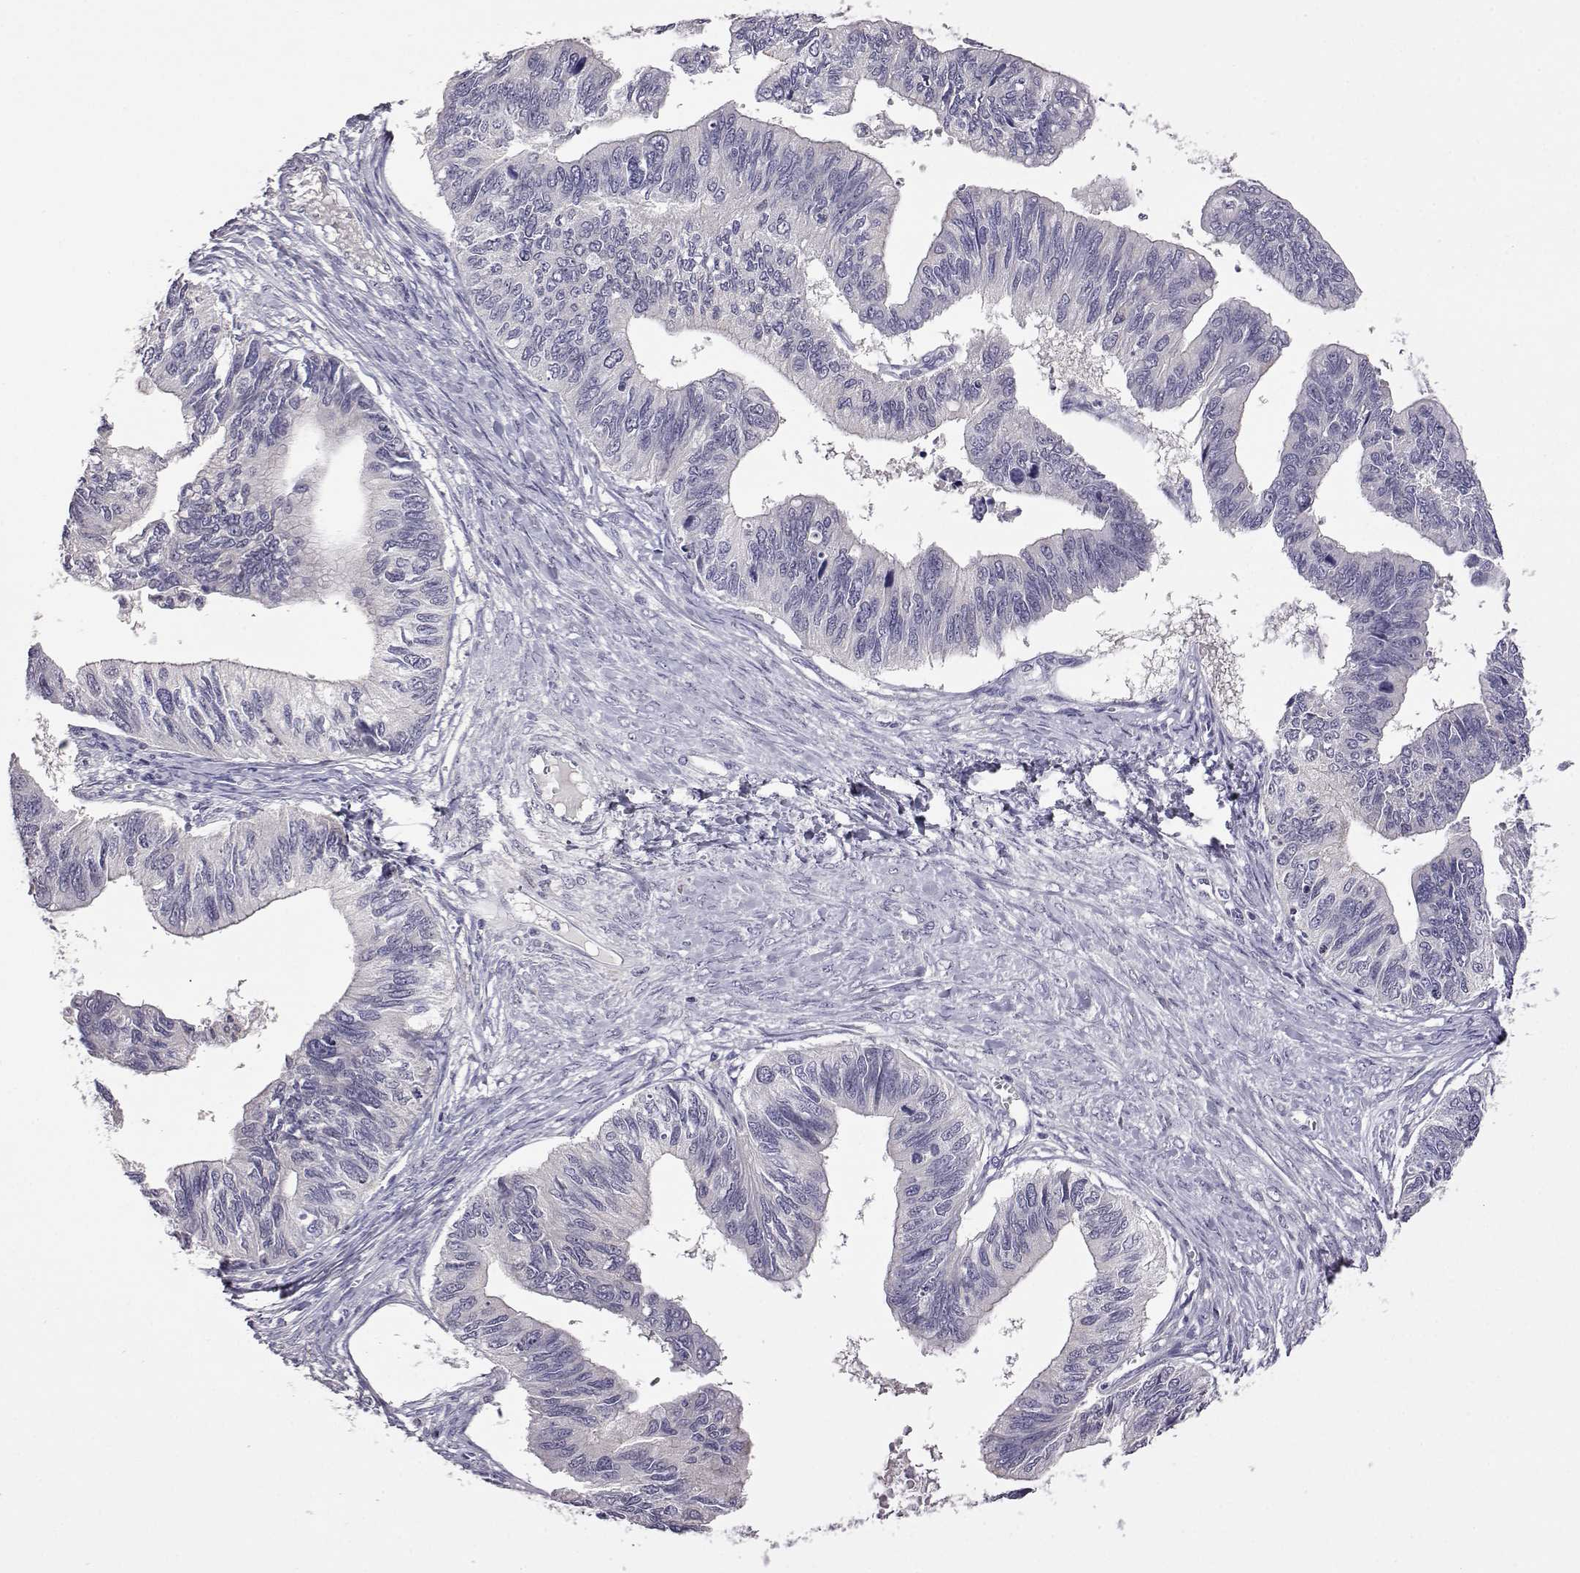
{"staining": {"intensity": "negative", "quantity": "none", "location": "none"}, "tissue": "ovarian cancer", "cell_type": "Tumor cells", "image_type": "cancer", "snomed": [{"axis": "morphology", "description": "Cystadenocarcinoma, mucinous, NOS"}, {"axis": "topography", "description": "Ovary"}], "caption": "Tumor cells are negative for protein expression in human ovarian cancer (mucinous cystadenocarcinoma). (Brightfield microscopy of DAB immunohistochemistry (IHC) at high magnification).", "gene": "AKR1B1", "patient": {"sex": "female", "age": 76}}